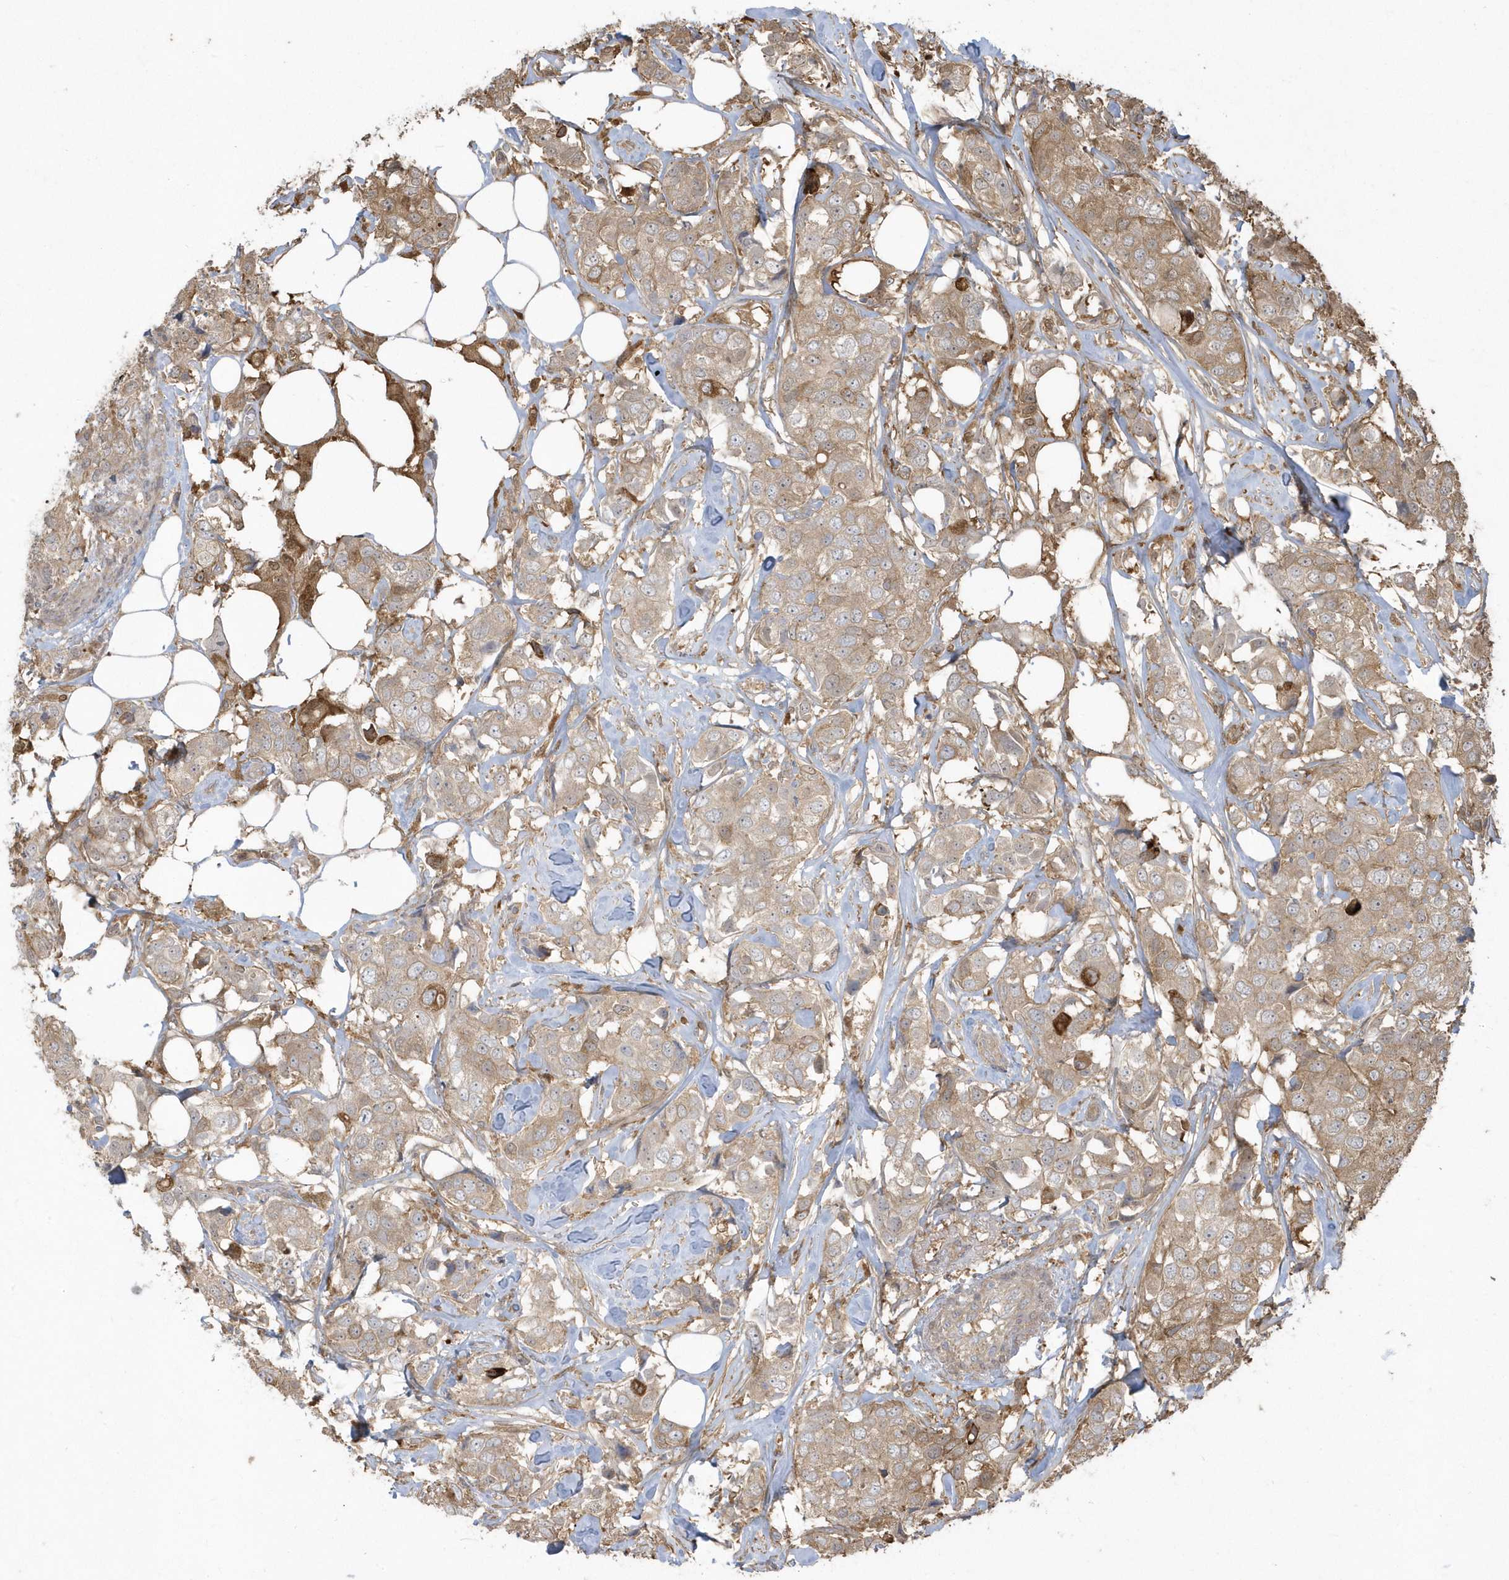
{"staining": {"intensity": "moderate", "quantity": ">75%", "location": "cytoplasmic/membranous"}, "tissue": "breast cancer", "cell_type": "Tumor cells", "image_type": "cancer", "snomed": [{"axis": "morphology", "description": "Duct carcinoma"}, {"axis": "topography", "description": "Breast"}], "caption": "About >75% of tumor cells in human invasive ductal carcinoma (breast) reveal moderate cytoplasmic/membranous protein expression as visualized by brown immunohistochemical staining.", "gene": "HNMT", "patient": {"sex": "female", "age": 80}}